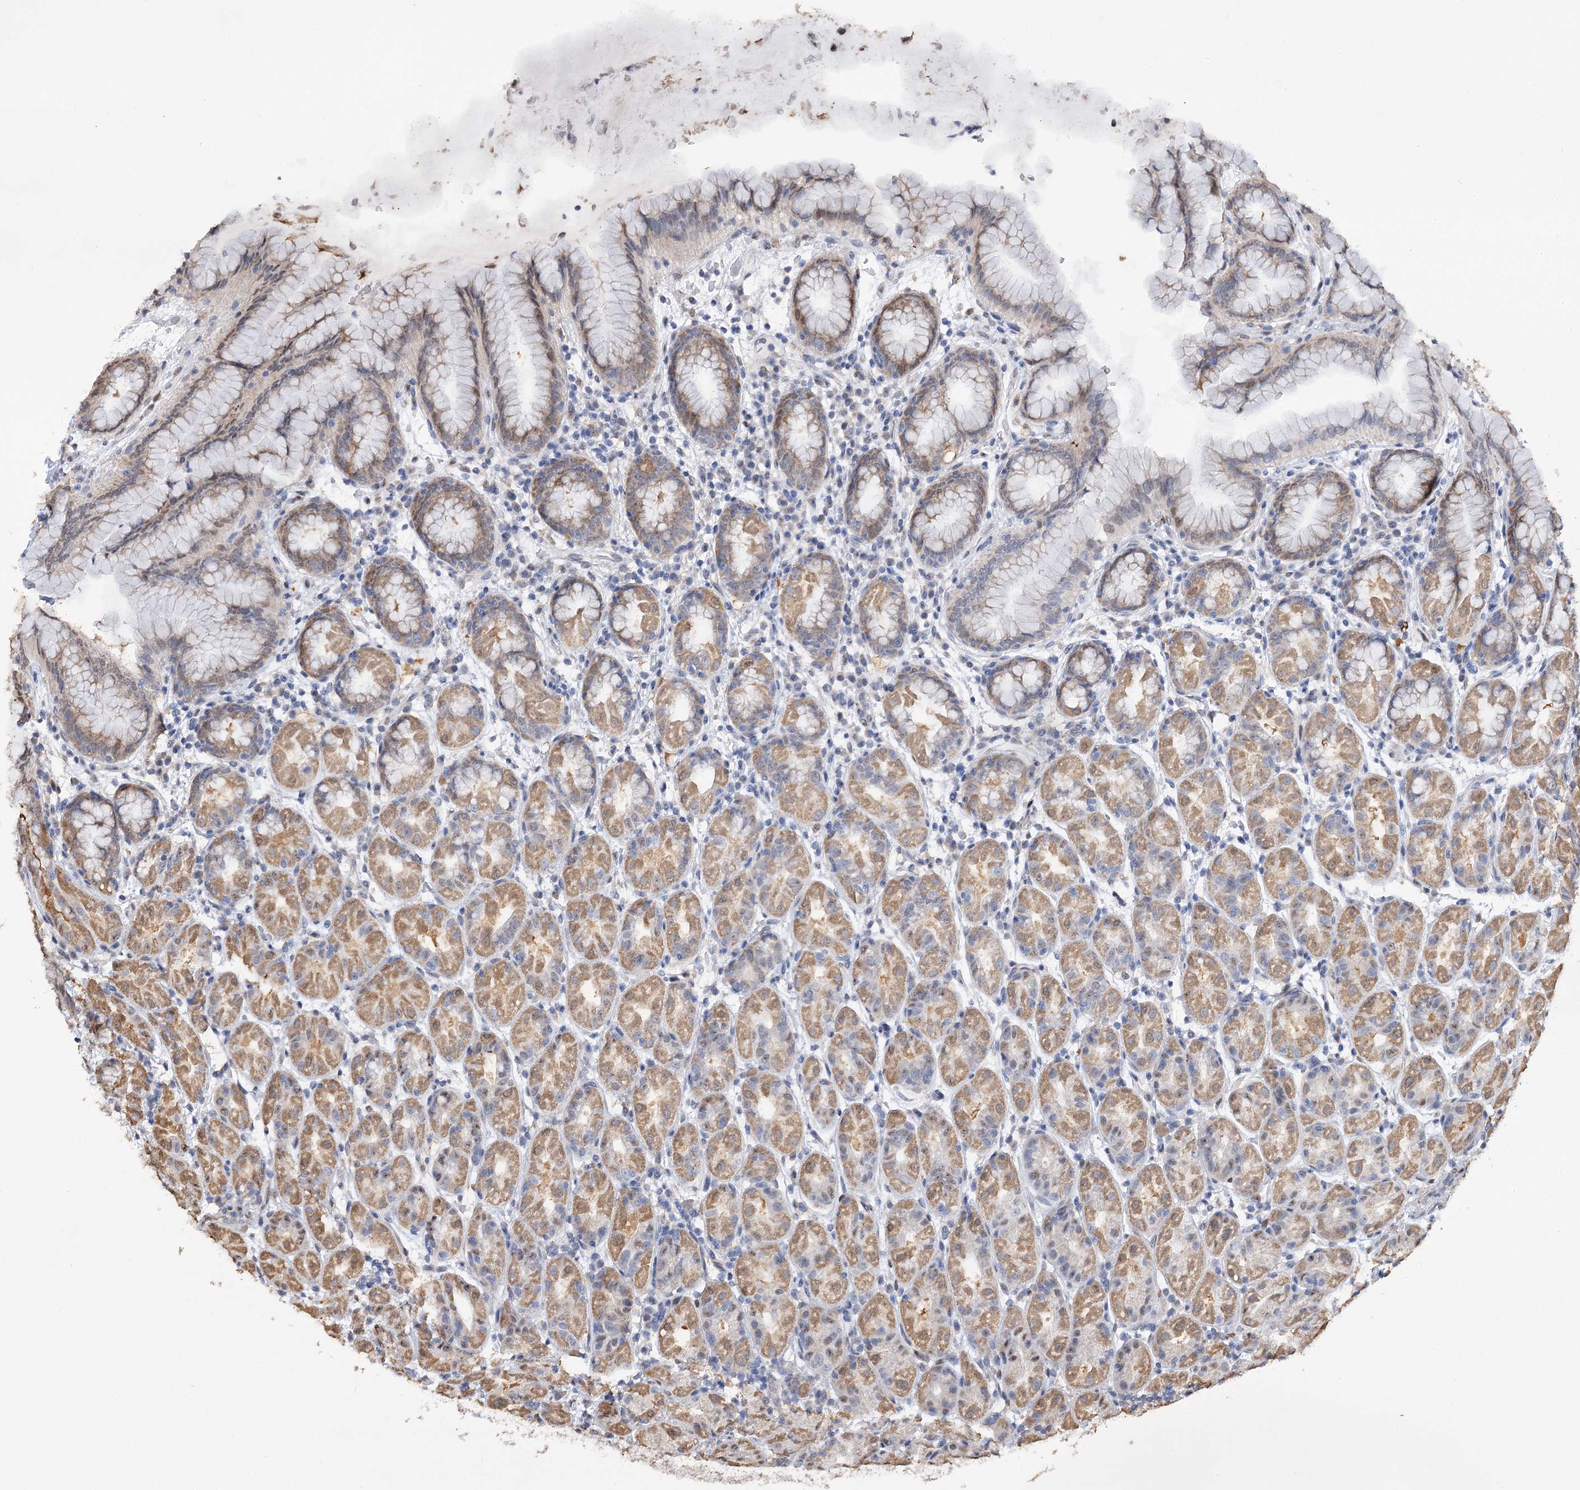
{"staining": {"intensity": "moderate", "quantity": ">75%", "location": "cytoplasmic/membranous"}, "tissue": "stomach", "cell_type": "Glandular cells", "image_type": "normal", "snomed": [{"axis": "morphology", "description": "Normal tissue, NOS"}, {"axis": "topography", "description": "Stomach"}], "caption": "Brown immunohistochemical staining in benign human stomach displays moderate cytoplasmic/membranous staining in about >75% of glandular cells.", "gene": "NFU1", "patient": {"sex": "female", "age": 79}}